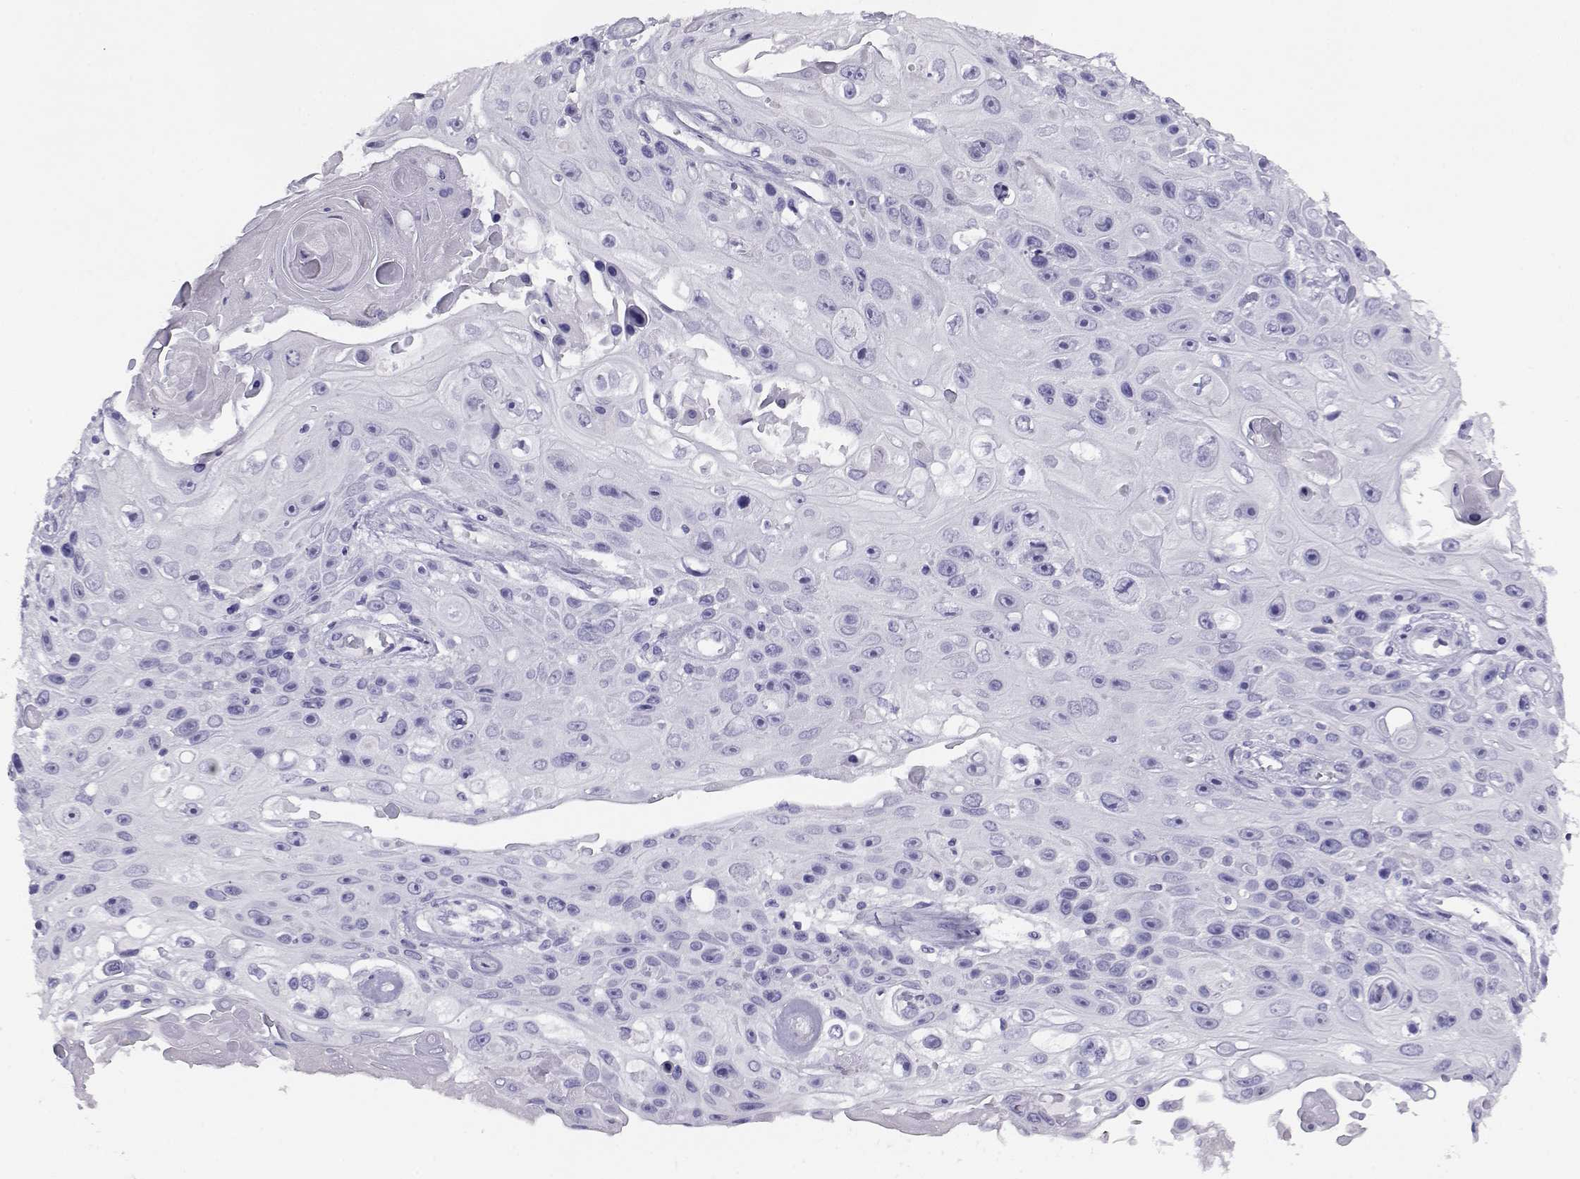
{"staining": {"intensity": "negative", "quantity": "none", "location": "none"}, "tissue": "skin cancer", "cell_type": "Tumor cells", "image_type": "cancer", "snomed": [{"axis": "morphology", "description": "Squamous cell carcinoma, NOS"}, {"axis": "topography", "description": "Skin"}], "caption": "This is an immunohistochemistry histopathology image of skin squamous cell carcinoma. There is no staining in tumor cells.", "gene": "RHOXF2", "patient": {"sex": "male", "age": 82}}